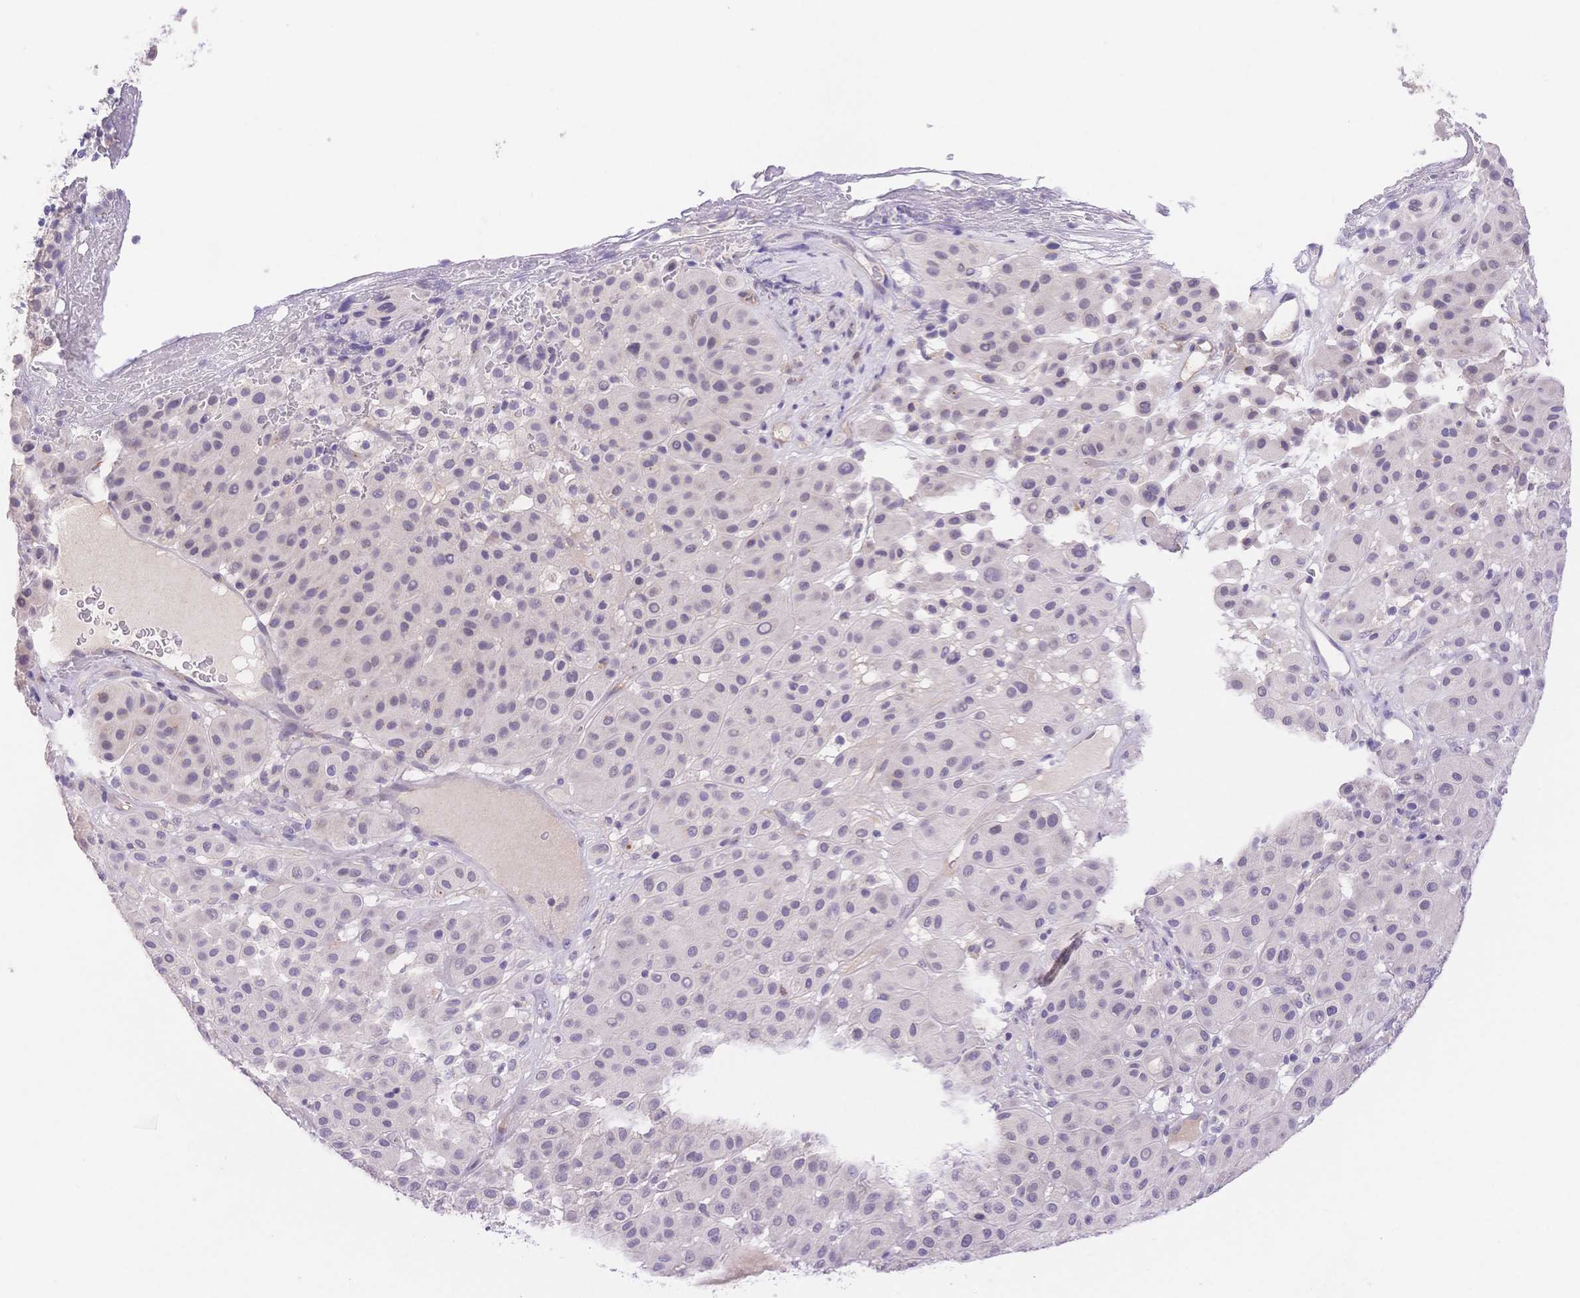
{"staining": {"intensity": "negative", "quantity": "none", "location": "none"}, "tissue": "melanoma", "cell_type": "Tumor cells", "image_type": "cancer", "snomed": [{"axis": "morphology", "description": "Malignant melanoma, Metastatic site"}, {"axis": "topography", "description": "Smooth muscle"}], "caption": "High magnification brightfield microscopy of melanoma stained with DAB (3,3'-diaminobenzidine) (brown) and counterstained with hematoxylin (blue): tumor cells show no significant expression.", "gene": "MYOM1", "patient": {"sex": "male", "age": 41}}